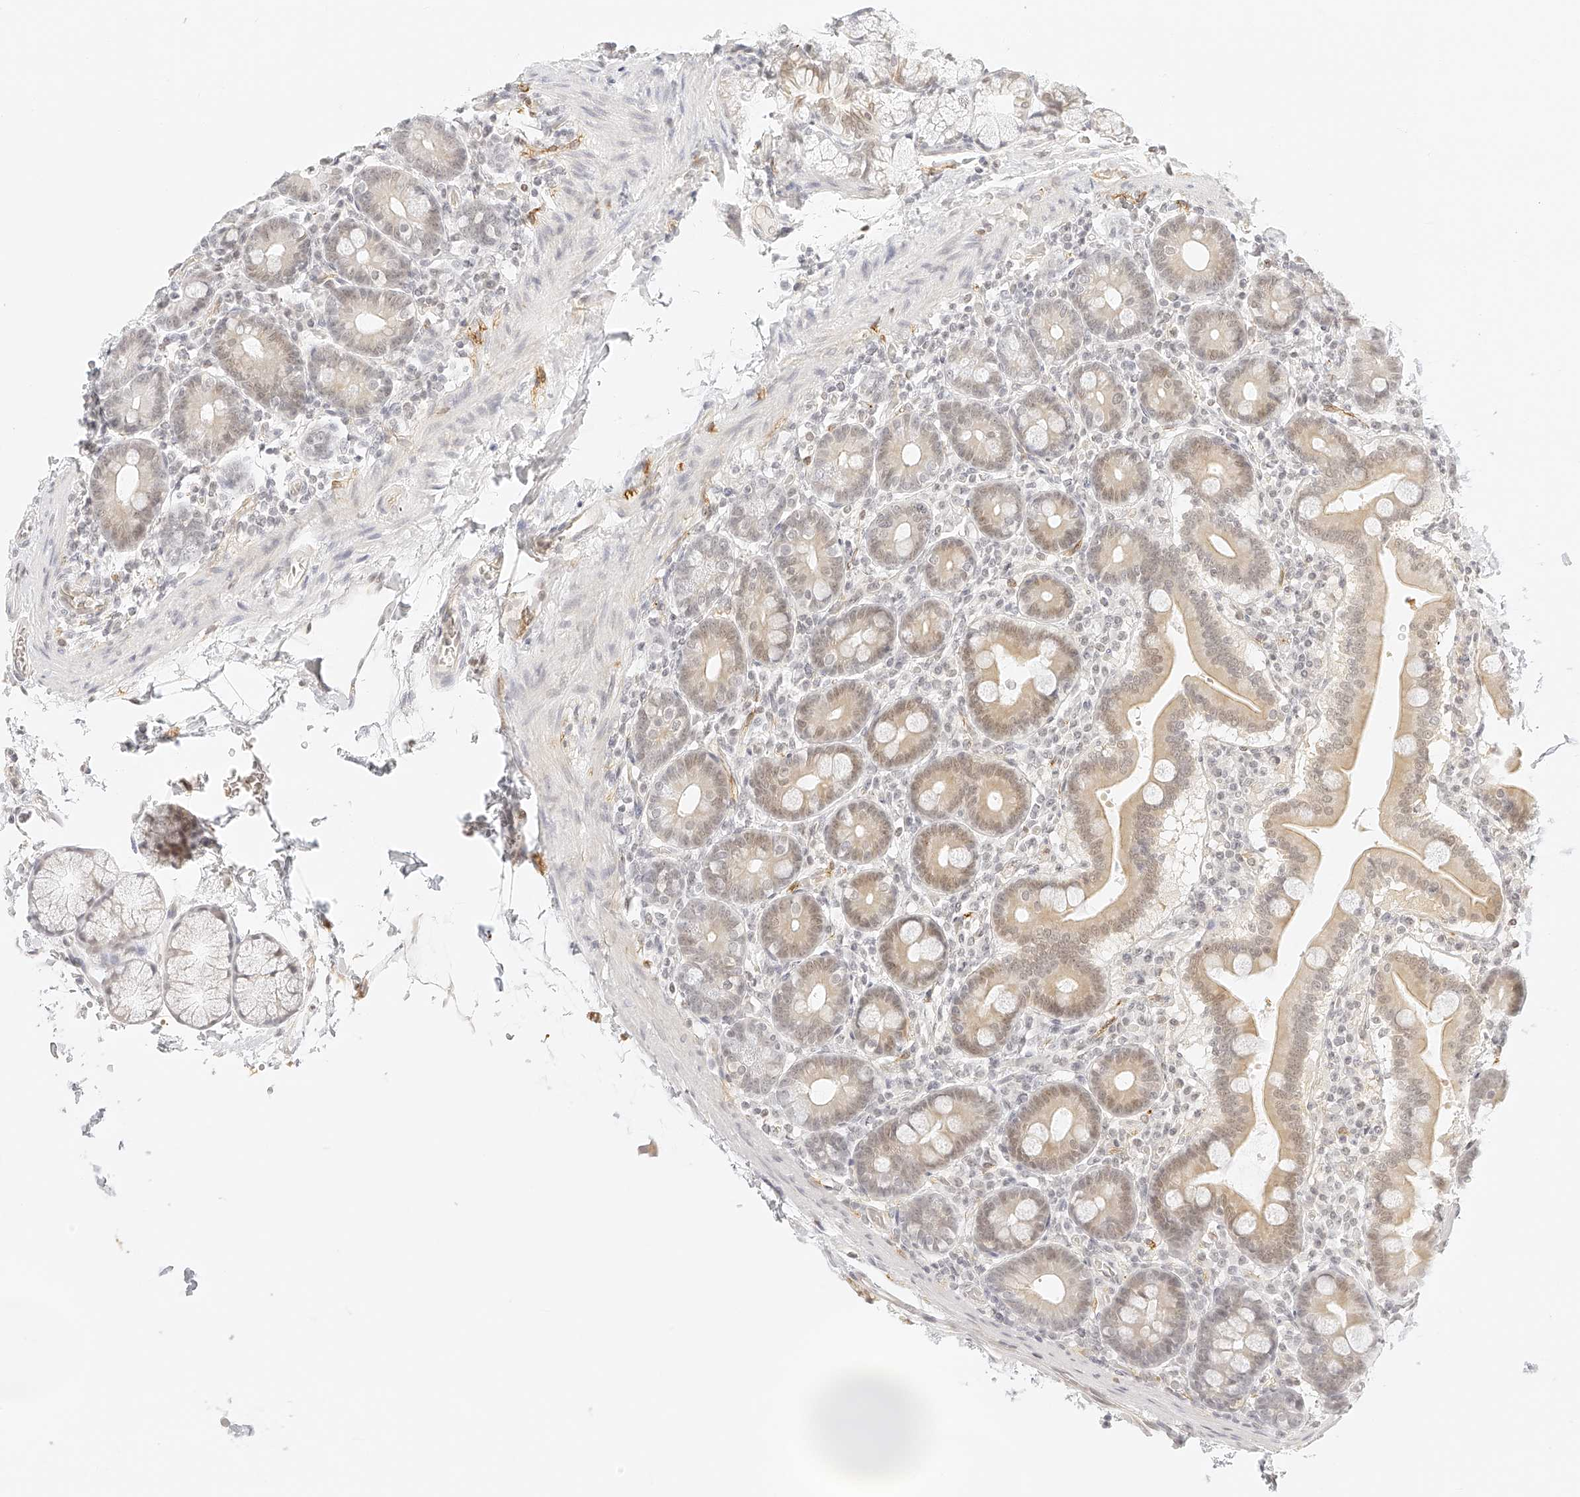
{"staining": {"intensity": "weak", "quantity": "25%-75%", "location": "cytoplasmic/membranous"}, "tissue": "duodenum", "cell_type": "Glandular cells", "image_type": "normal", "snomed": [{"axis": "morphology", "description": "Normal tissue, NOS"}, {"axis": "topography", "description": "Duodenum"}], "caption": "Normal duodenum displays weak cytoplasmic/membranous staining in about 25%-75% of glandular cells.", "gene": "ZFP69", "patient": {"sex": "male", "age": 54}}